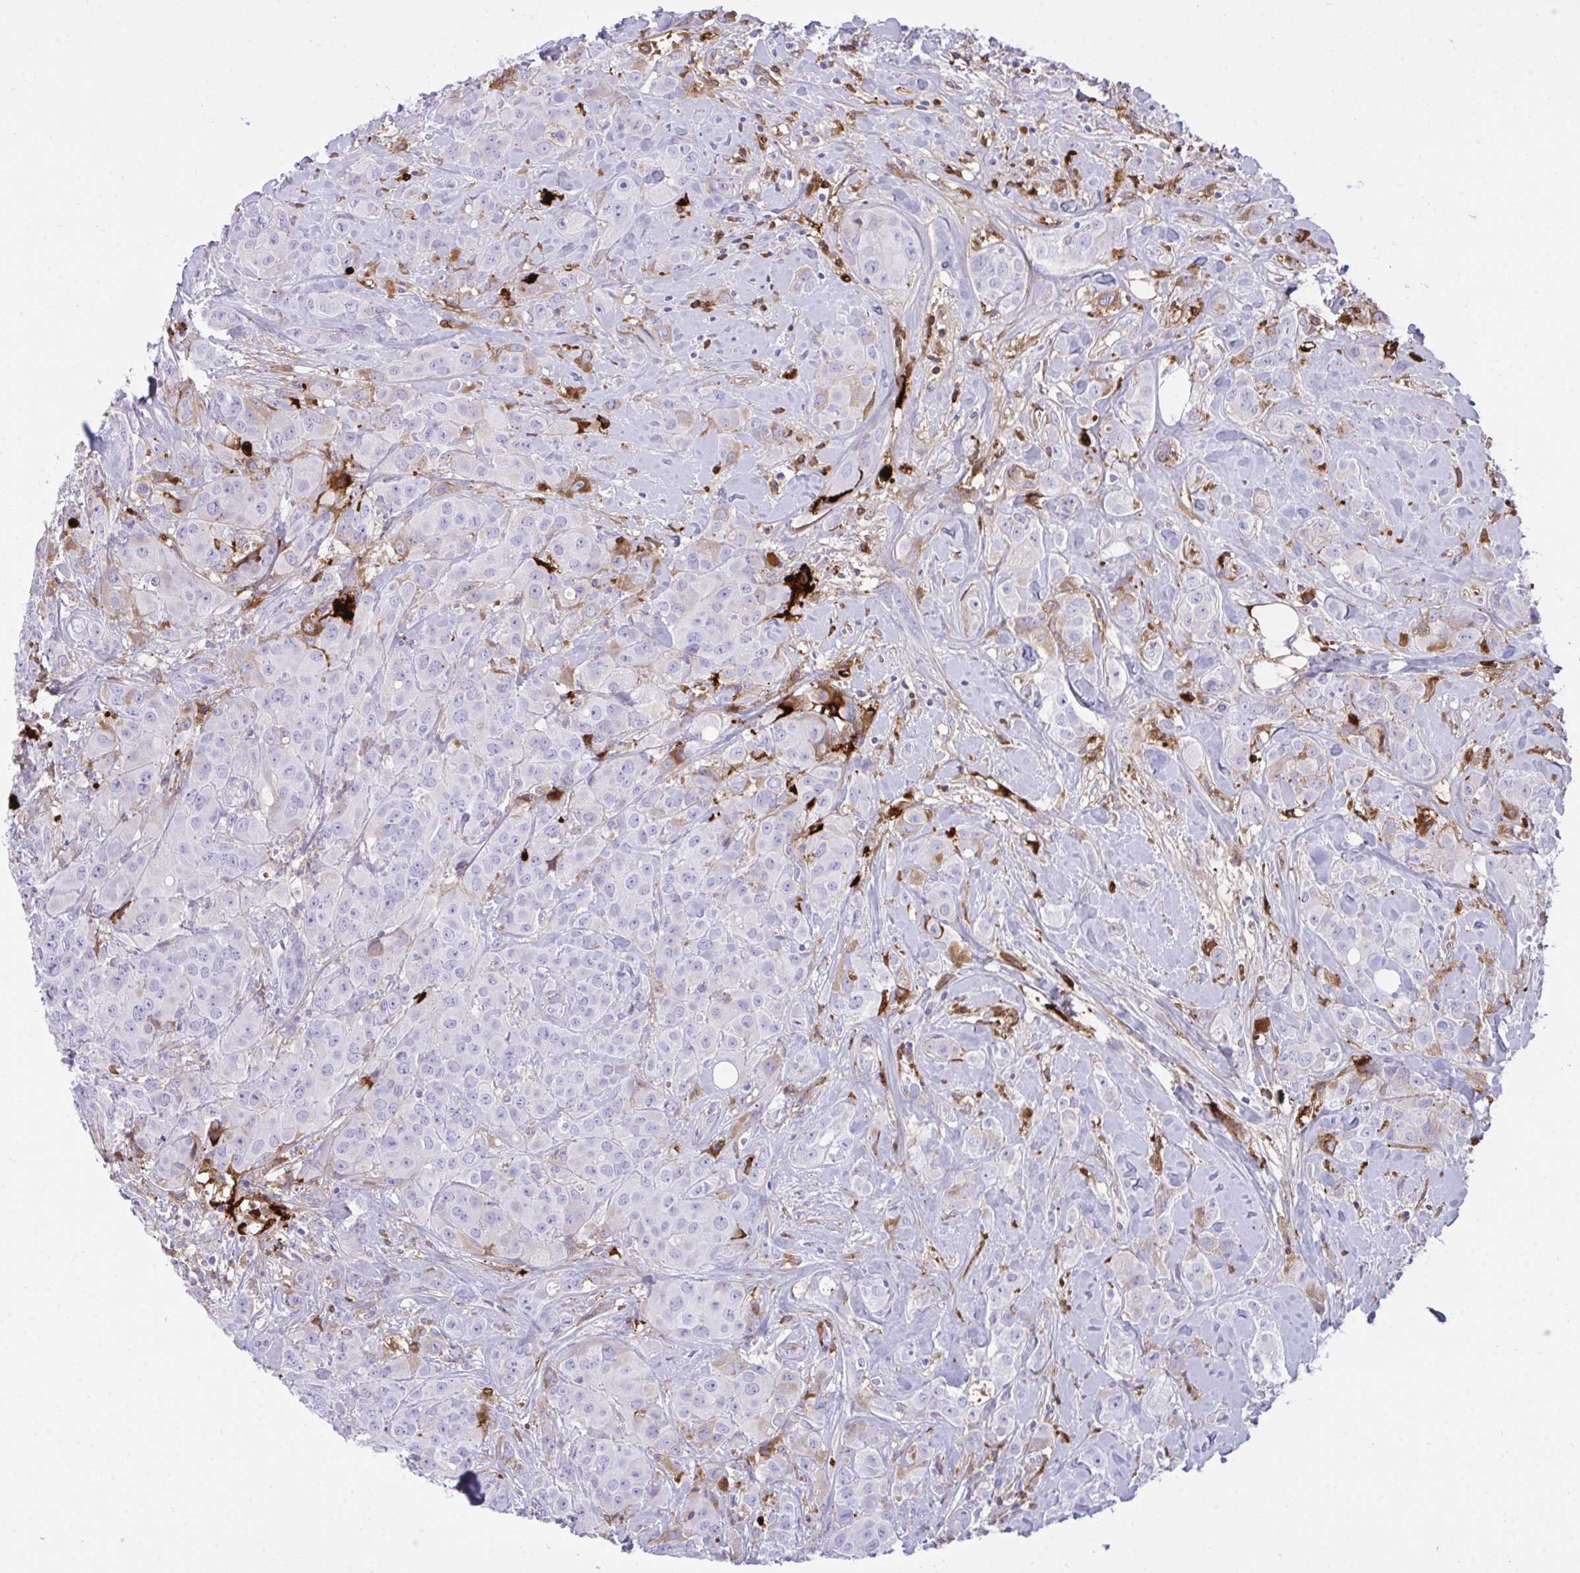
{"staining": {"intensity": "moderate", "quantity": "<25%", "location": "cytoplasmic/membranous"}, "tissue": "breast cancer", "cell_type": "Tumor cells", "image_type": "cancer", "snomed": [{"axis": "morphology", "description": "Normal tissue, NOS"}, {"axis": "morphology", "description": "Duct carcinoma"}, {"axis": "topography", "description": "Breast"}], "caption": "An immunohistochemistry (IHC) image of neoplastic tissue is shown. Protein staining in brown labels moderate cytoplasmic/membranous positivity in breast cancer (intraductal carcinoma) within tumor cells. (Stains: DAB (3,3'-diaminobenzidine) in brown, nuclei in blue, Microscopy: brightfield microscopy at high magnification).", "gene": "F2", "patient": {"sex": "female", "age": 43}}